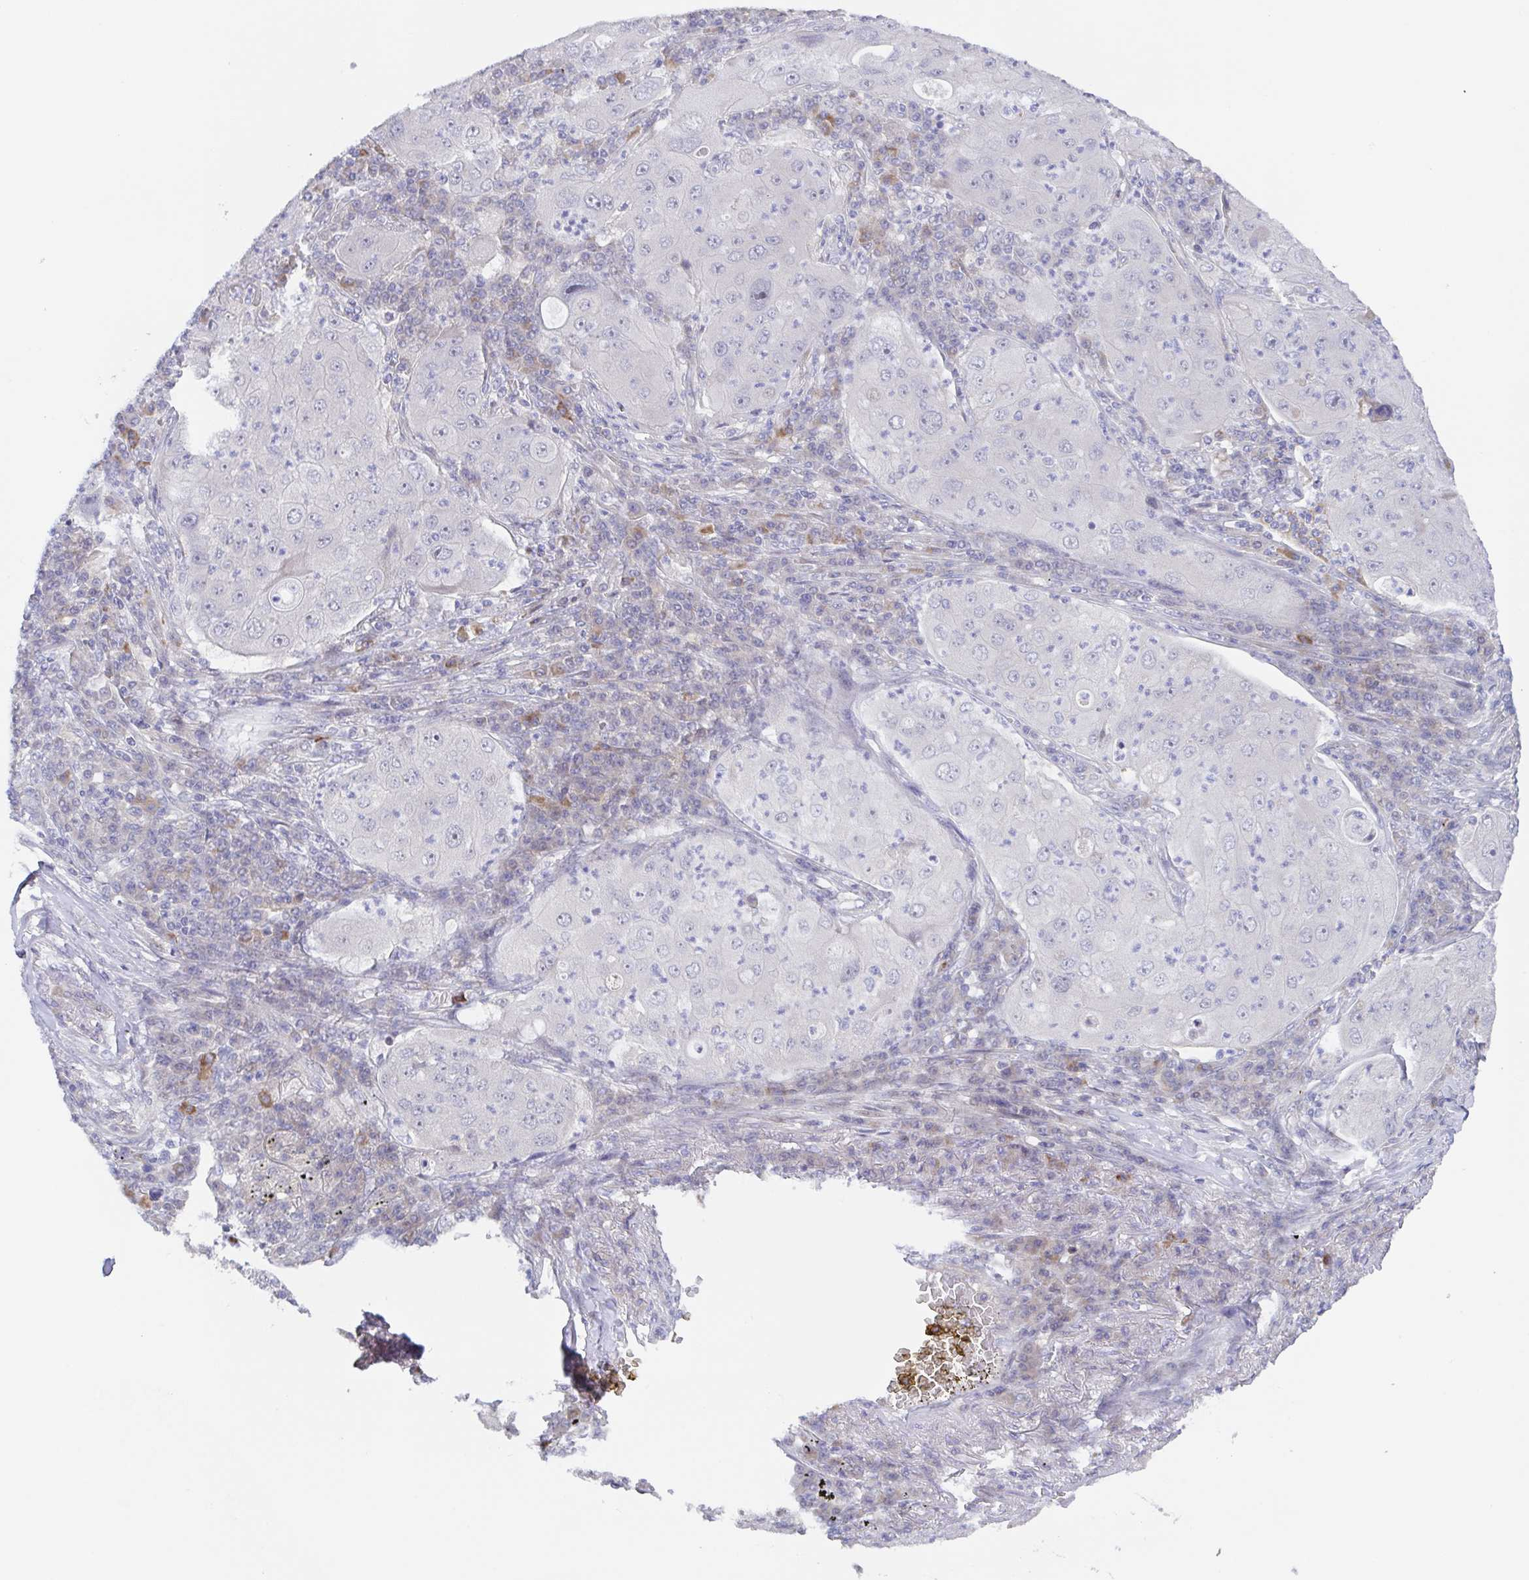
{"staining": {"intensity": "negative", "quantity": "none", "location": "none"}, "tissue": "lung cancer", "cell_type": "Tumor cells", "image_type": "cancer", "snomed": [{"axis": "morphology", "description": "Squamous cell carcinoma, NOS"}, {"axis": "topography", "description": "Lung"}], "caption": "Immunohistochemical staining of lung cancer demonstrates no significant expression in tumor cells. (Stains: DAB immunohistochemistry with hematoxylin counter stain, Microscopy: brightfield microscopy at high magnification).", "gene": "POU2F3", "patient": {"sex": "female", "age": 59}}